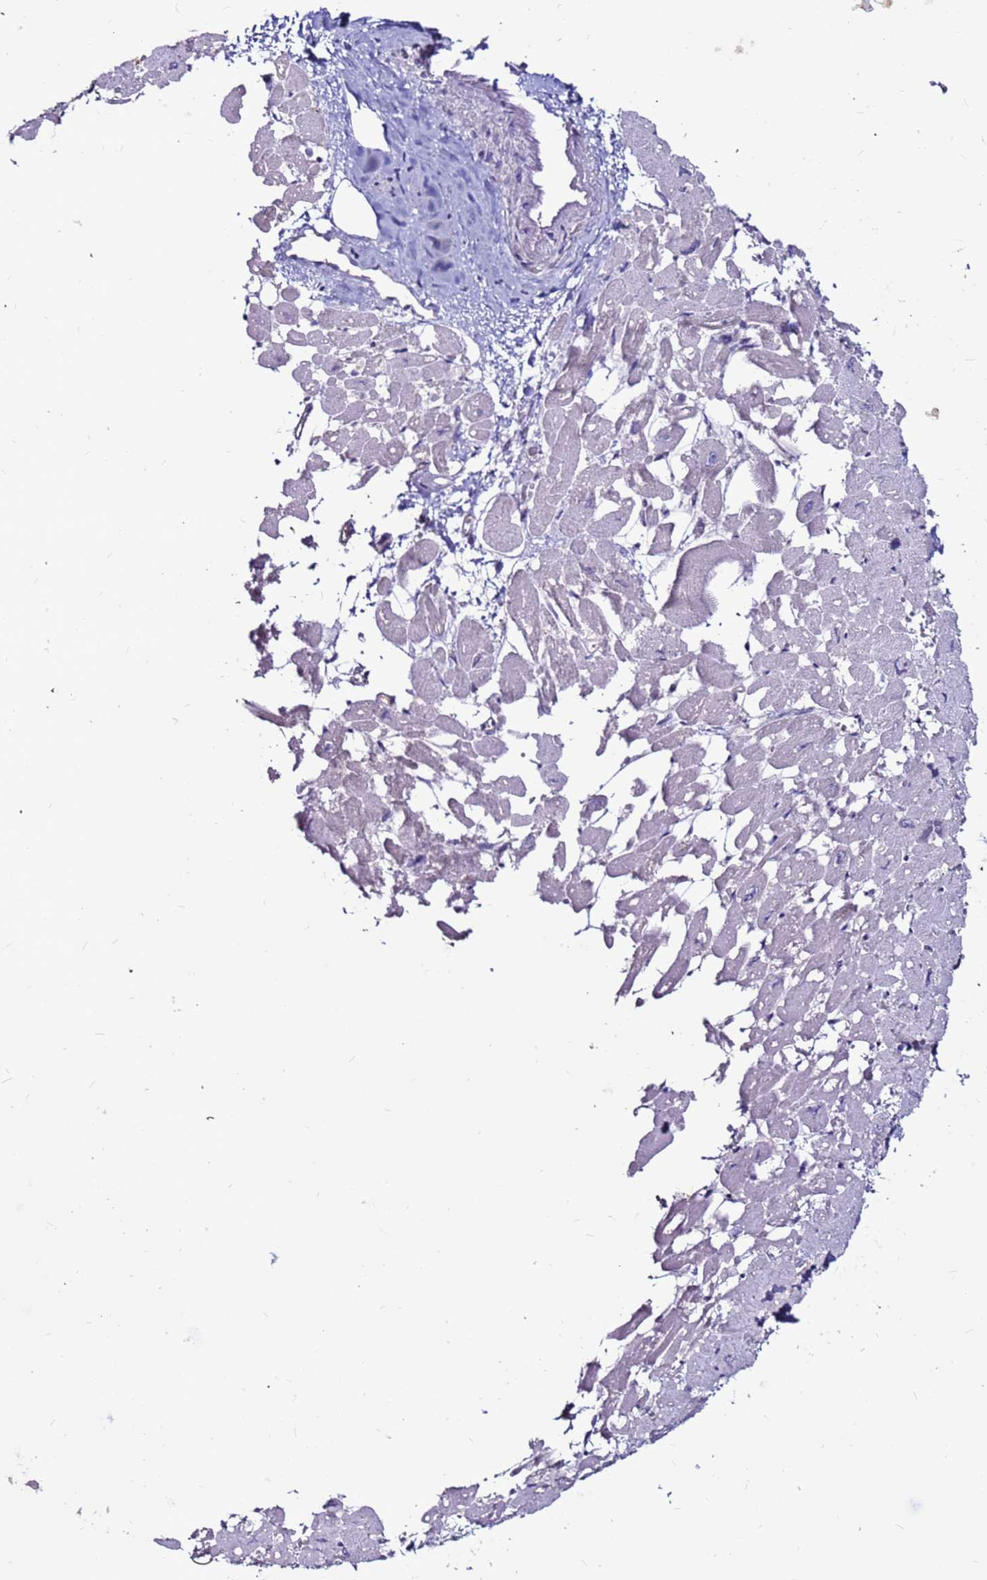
{"staining": {"intensity": "moderate", "quantity": "<25%", "location": "cytoplasmic/membranous"}, "tissue": "heart muscle", "cell_type": "Cardiomyocytes", "image_type": "normal", "snomed": [{"axis": "morphology", "description": "Normal tissue, NOS"}, {"axis": "topography", "description": "Heart"}], "caption": "Immunohistochemical staining of unremarkable human heart muscle exhibits moderate cytoplasmic/membranous protein positivity in about <25% of cardiomyocytes.", "gene": "SLC44A3", "patient": {"sex": "male", "age": 54}}